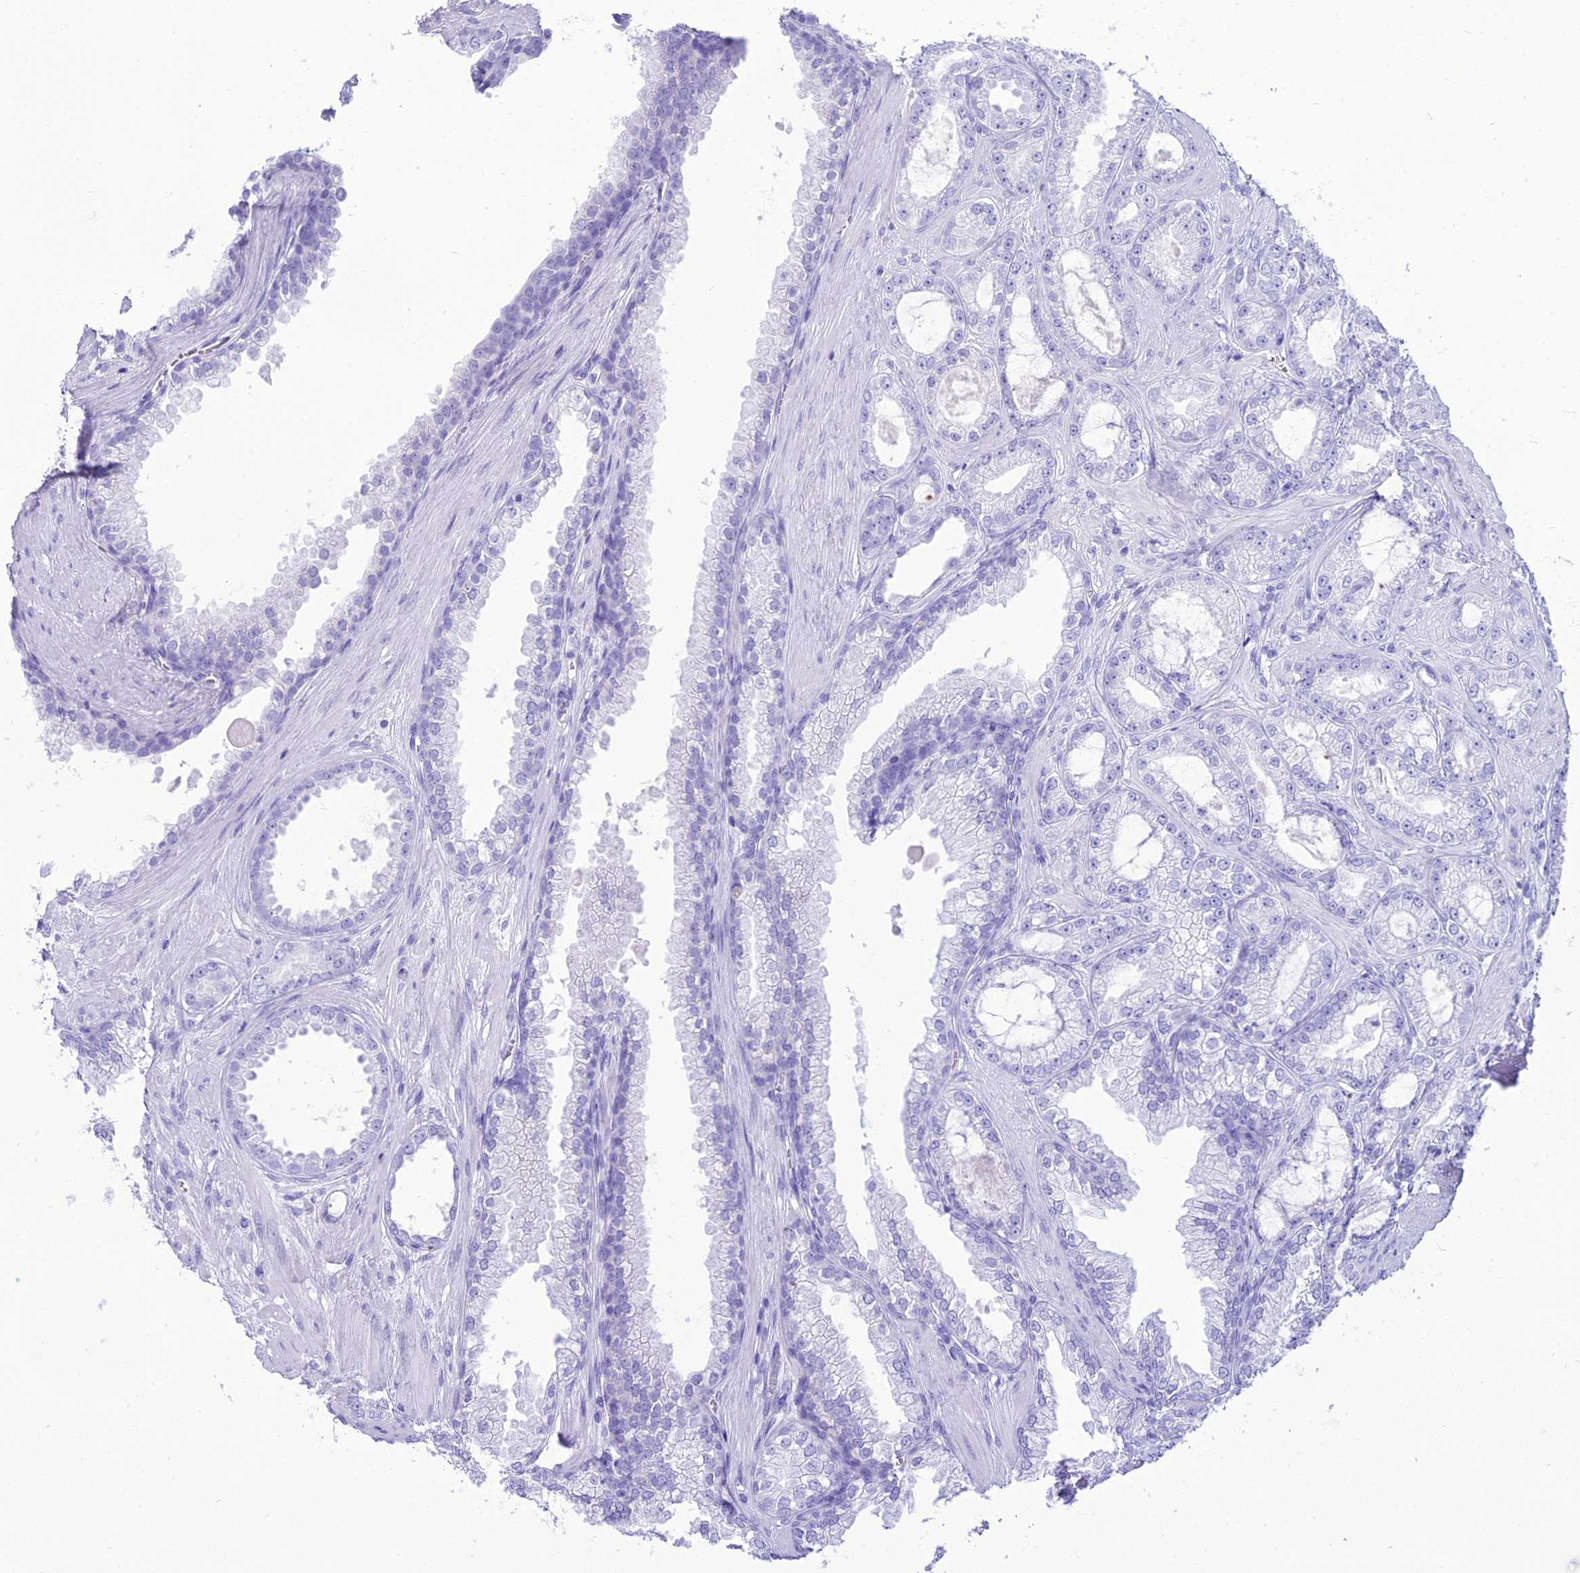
{"staining": {"intensity": "negative", "quantity": "none", "location": "none"}, "tissue": "prostate cancer", "cell_type": "Tumor cells", "image_type": "cancer", "snomed": [{"axis": "morphology", "description": "Adenocarcinoma, Low grade"}, {"axis": "topography", "description": "Prostate"}], "caption": "IHC image of human low-grade adenocarcinoma (prostate) stained for a protein (brown), which exhibits no staining in tumor cells.", "gene": "PNMA5", "patient": {"sex": "male", "age": 57}}